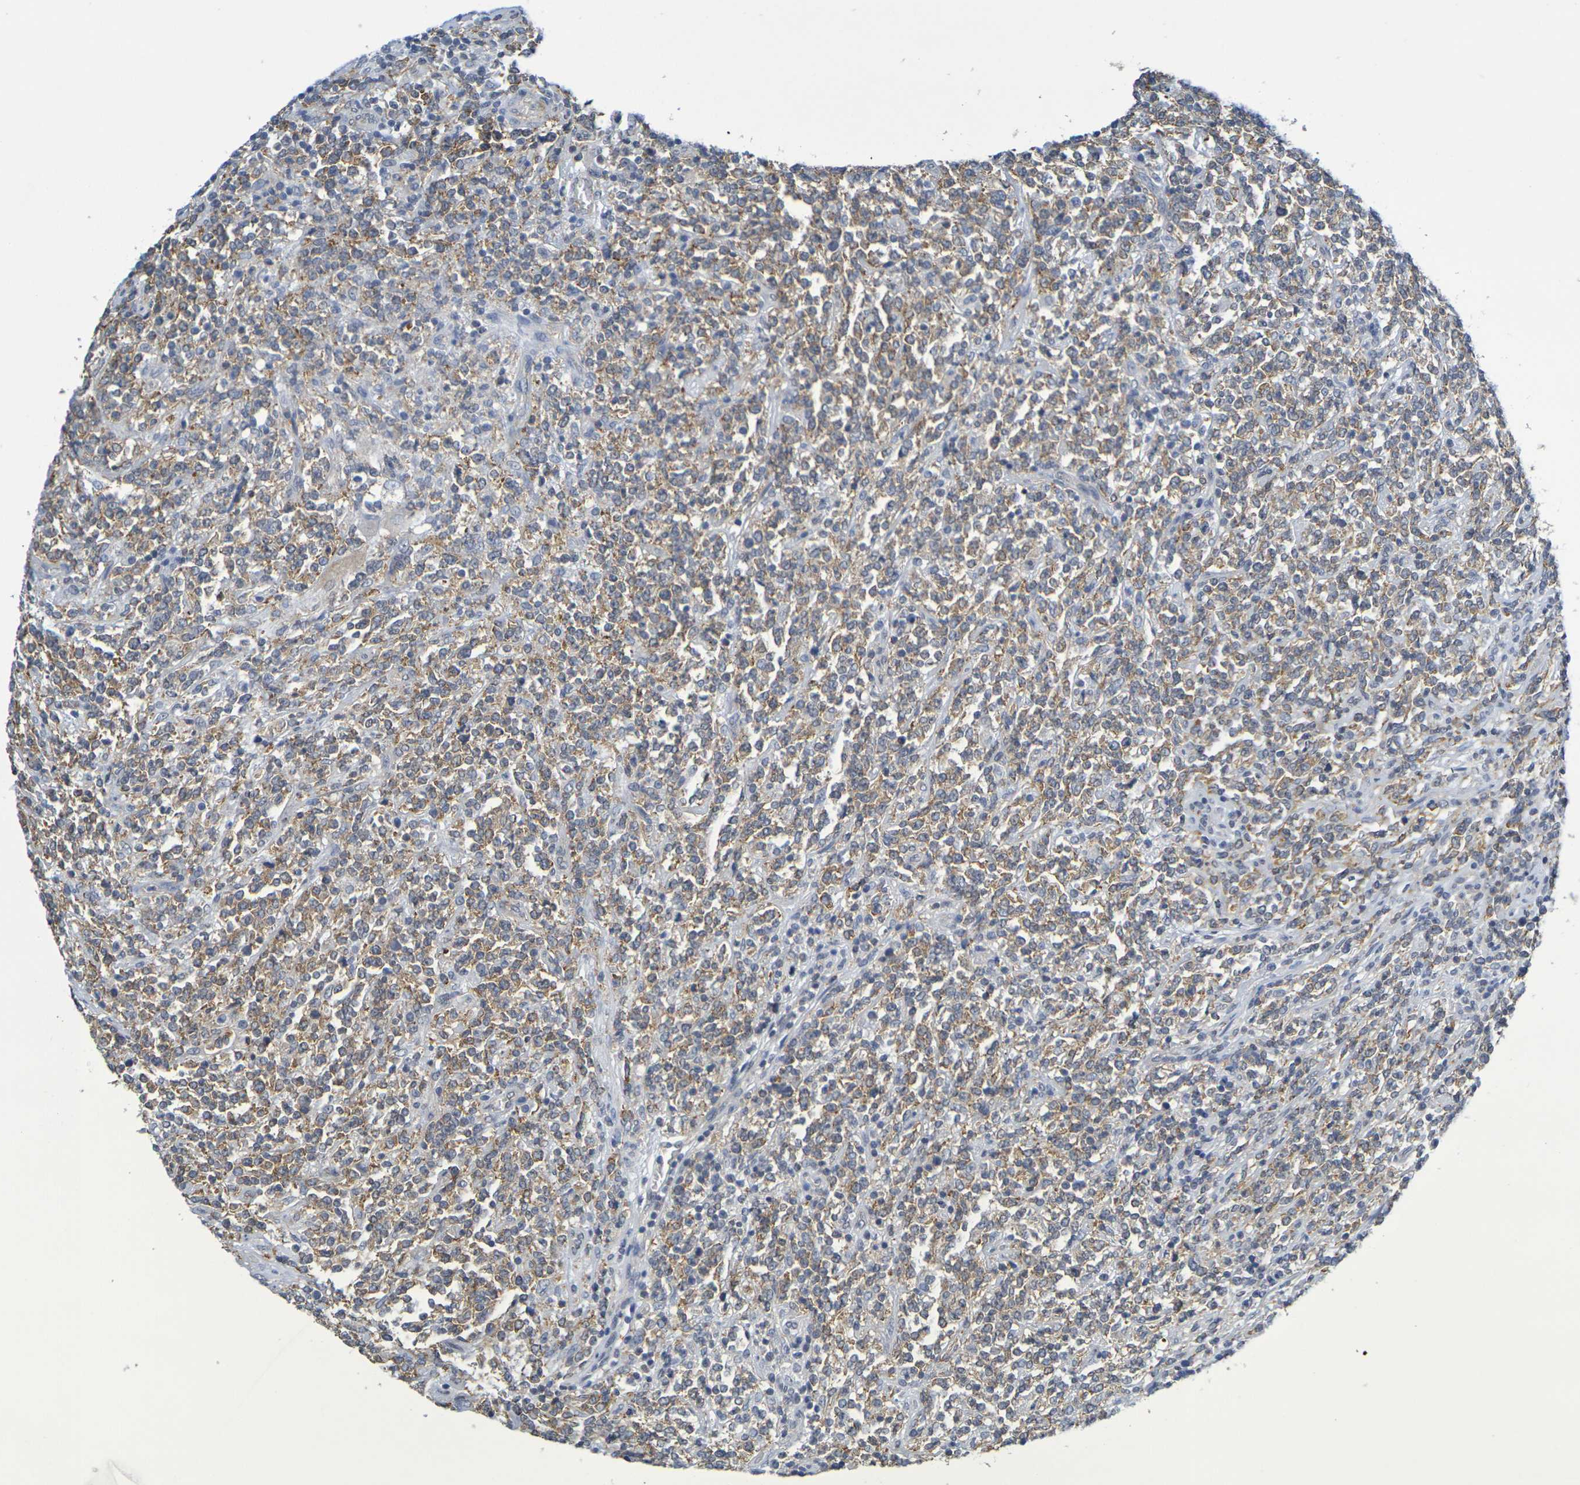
{"staining": {"intensity": "weak", "quantity": ">75%", "location": "cytoplasmic/membranous"}, "tissue": "lymphoma", "cell_type": "Tumor cells", "image_type": "cancer", "snomed": [{"axis": "morphology", "description": "Malignant lymphoma, non-Hodgkin's type, High grade"}, {"axis": "topography", "description": "Soft tissue"}], "caption": "Protein expression analysis of human lymphoma reveals weak cytoplasmic/membranous staining in approximately >75% of tumor cells.", "gene": "CHRNB1", "patient": {"sex": "male", "age": 18}}